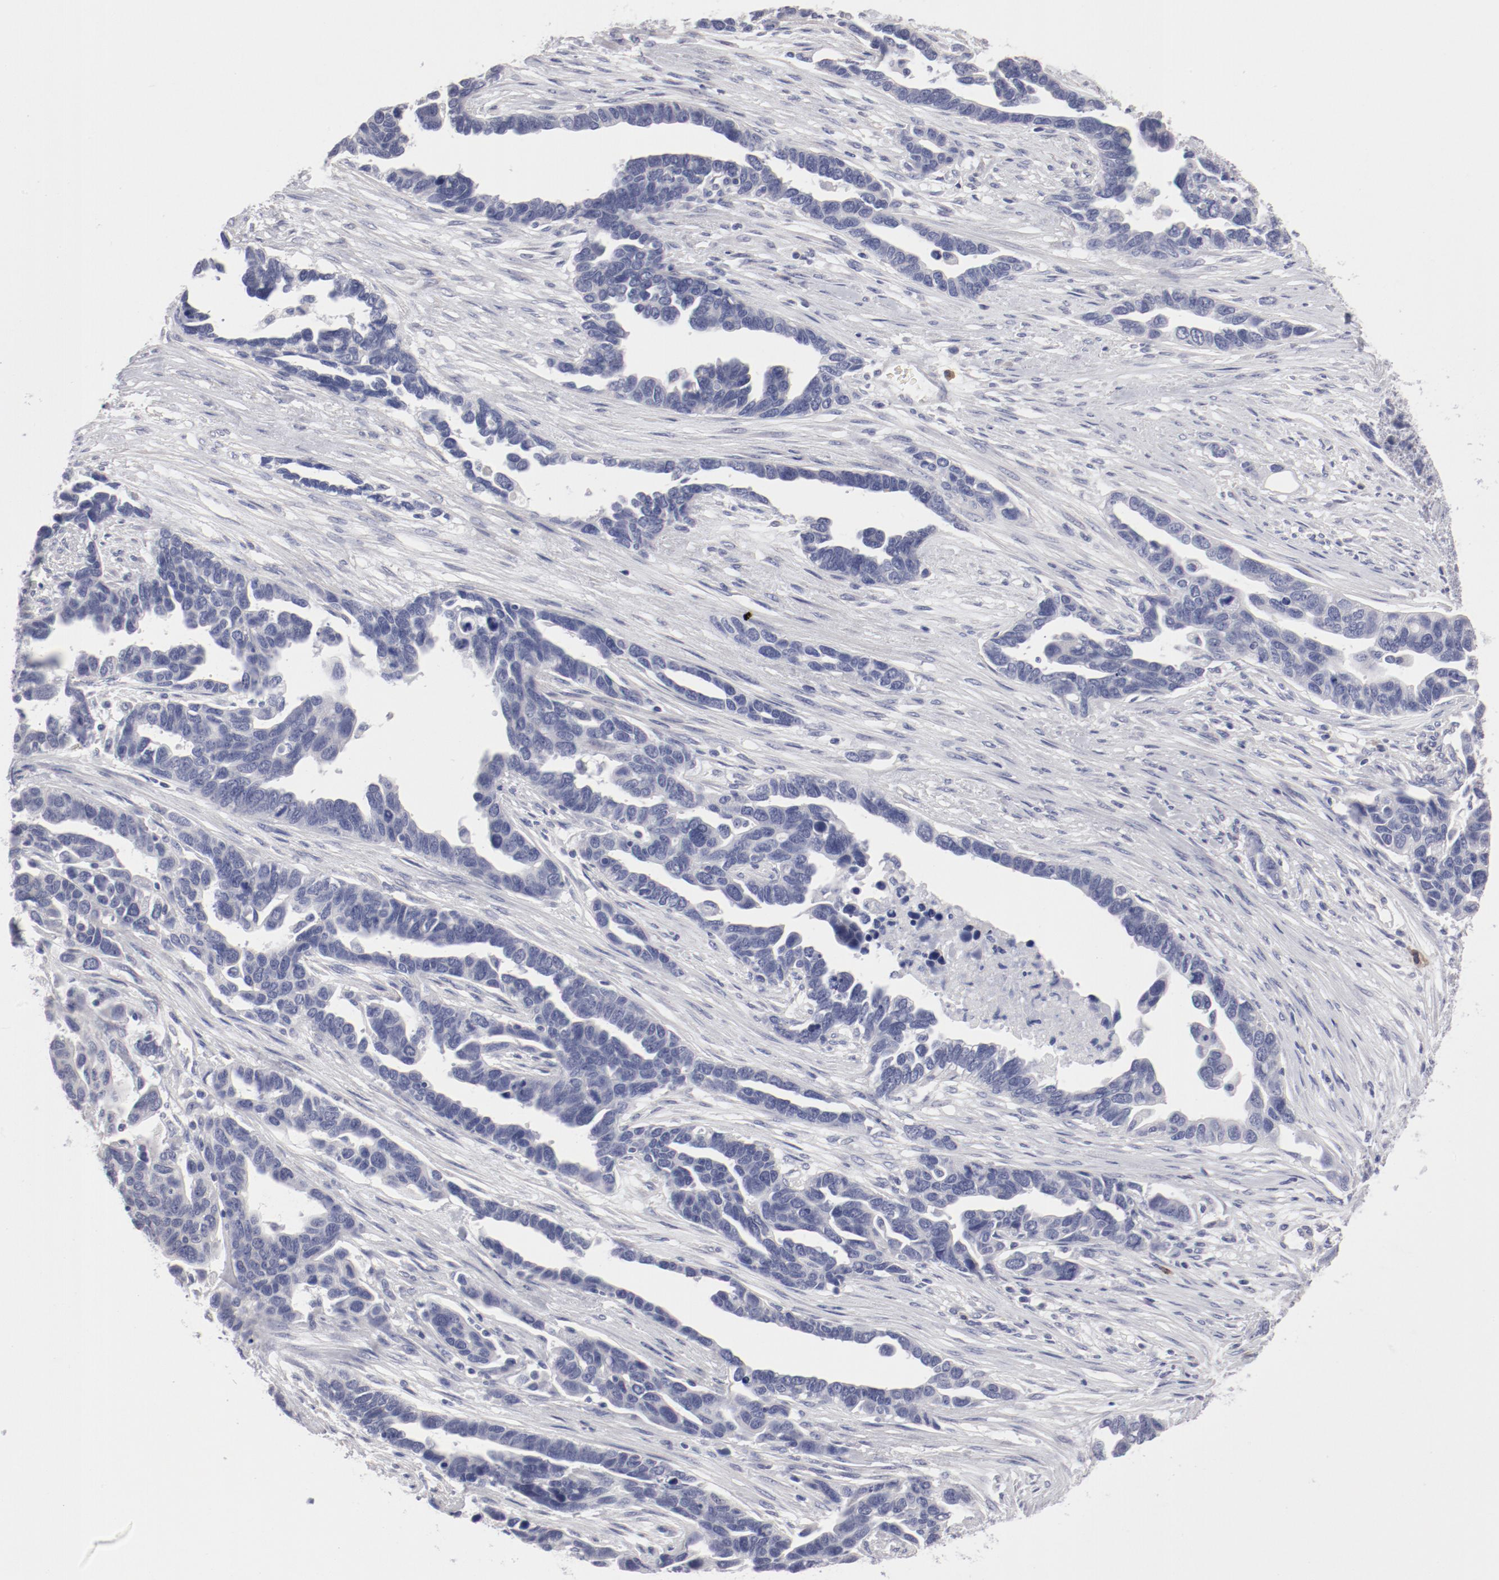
{"staining": {"intensity": "negative", "quantity": "none", "location": "none"}, "tissue": "ovarian cancer", "cell_type": "Tumor cells", "image_type": "cancer", "snomed": [{"axis": "morphology", "description": "Cystadenocarcinoma, serous, NOS"}, {"axis": "topography", "description": "Ovary"}], "caption": "Tumor cells are negative for protein expression in human ovarian serous cystadenocarcinoma.", "gene": "LAX1", "patient": {"sex": "female", "age": 54}}